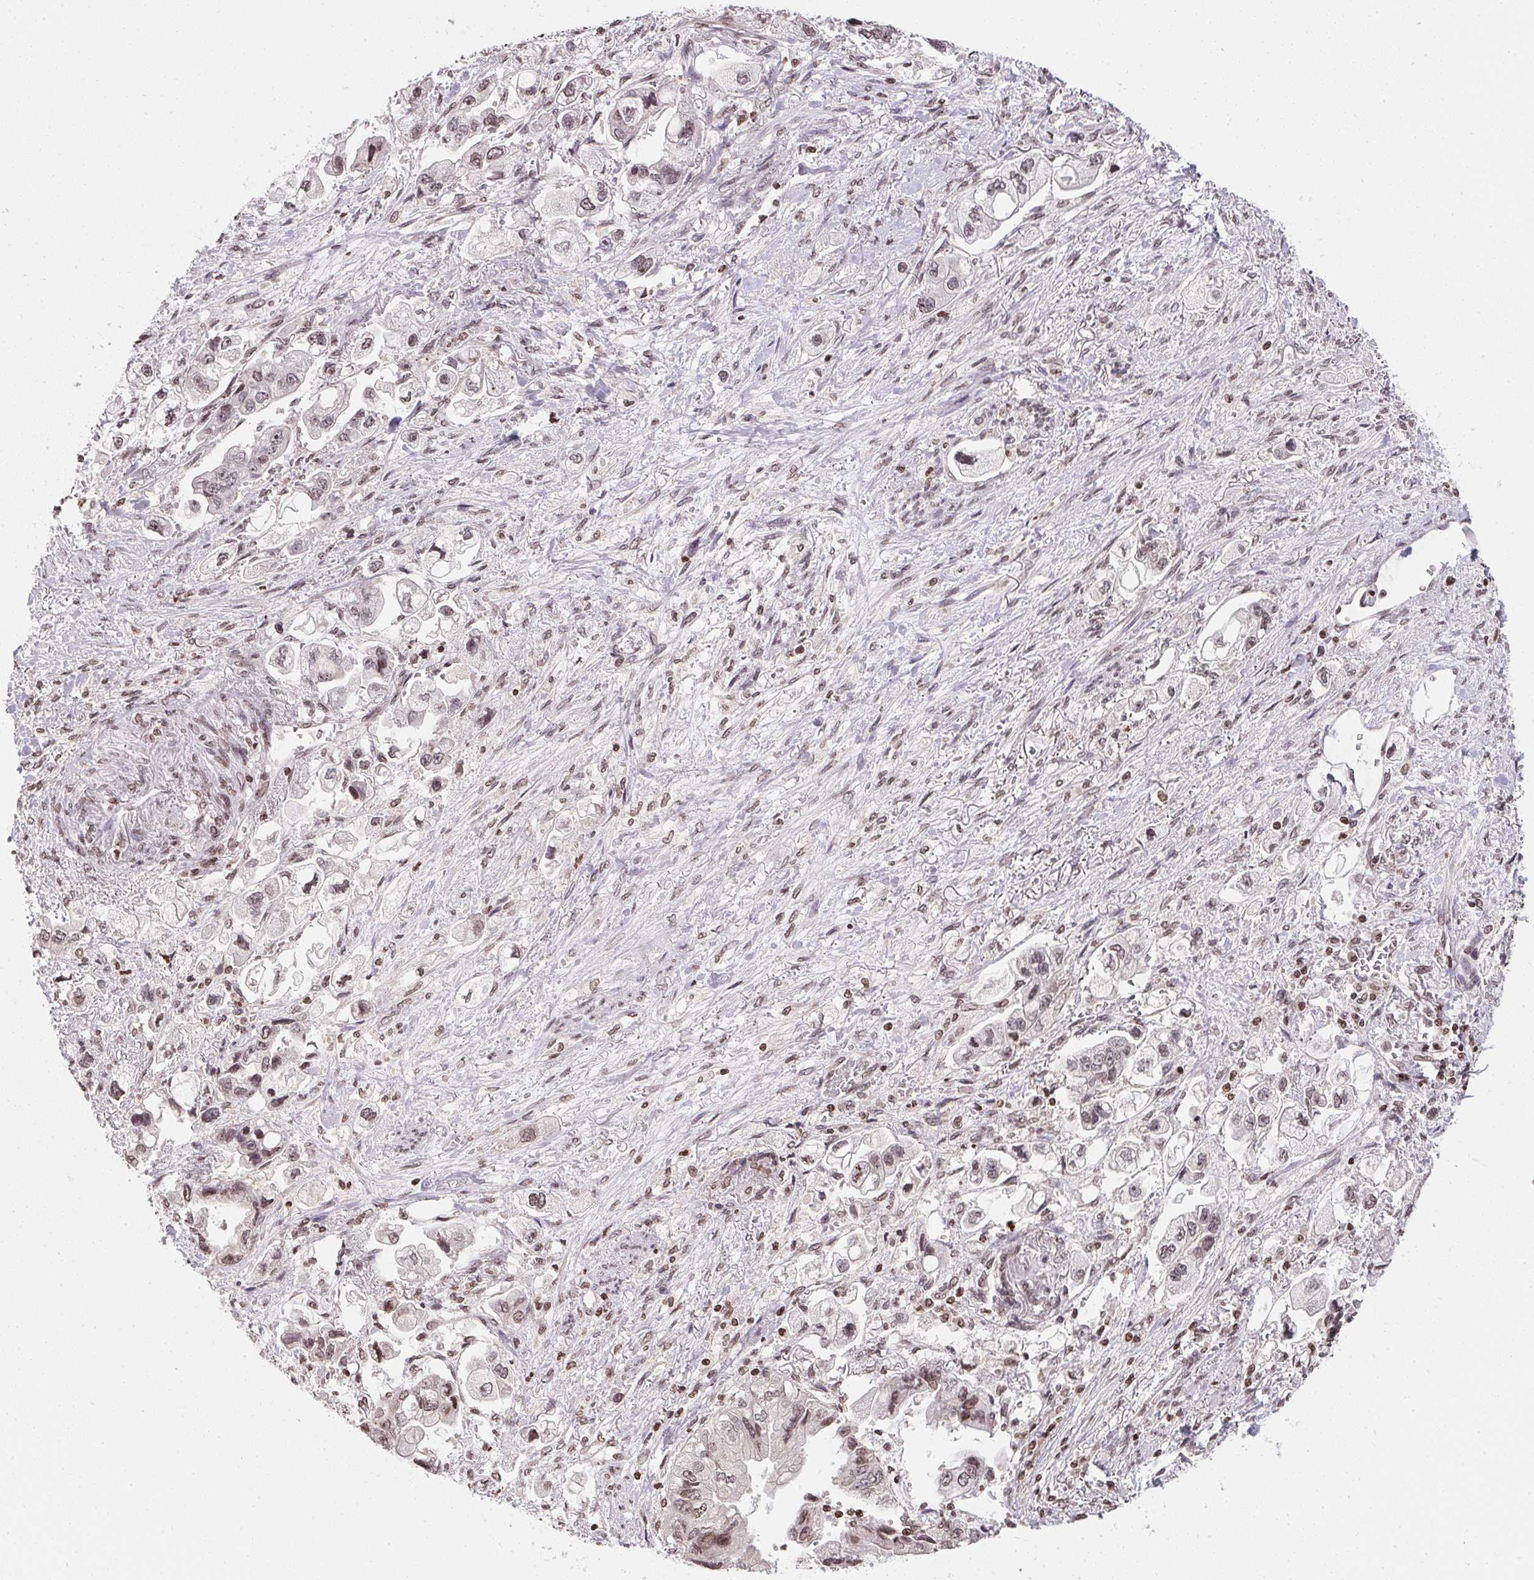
{"staining": {"intensity": "moderate", "quantity": ">75%", "location": "nuclear"}, "tissue": "stomach cancer", "cell_type": "Tumor cells", "image_type": "cancer", "snomed": [{"axis": "morphology", "description": "Normal tissue, NOS"}, {"axis": "morphology", "description": "Adenocarcinoma, NOS"}, {"axis": "topography", "description": "Stomach"}], "caption": "The micrograph reveals a brown stain indicating the presence of a protein in the nuclear of tumor cells in stomach cancer.", "gene": "RNF181", "patient": {"sex": "male", "age": 62}}